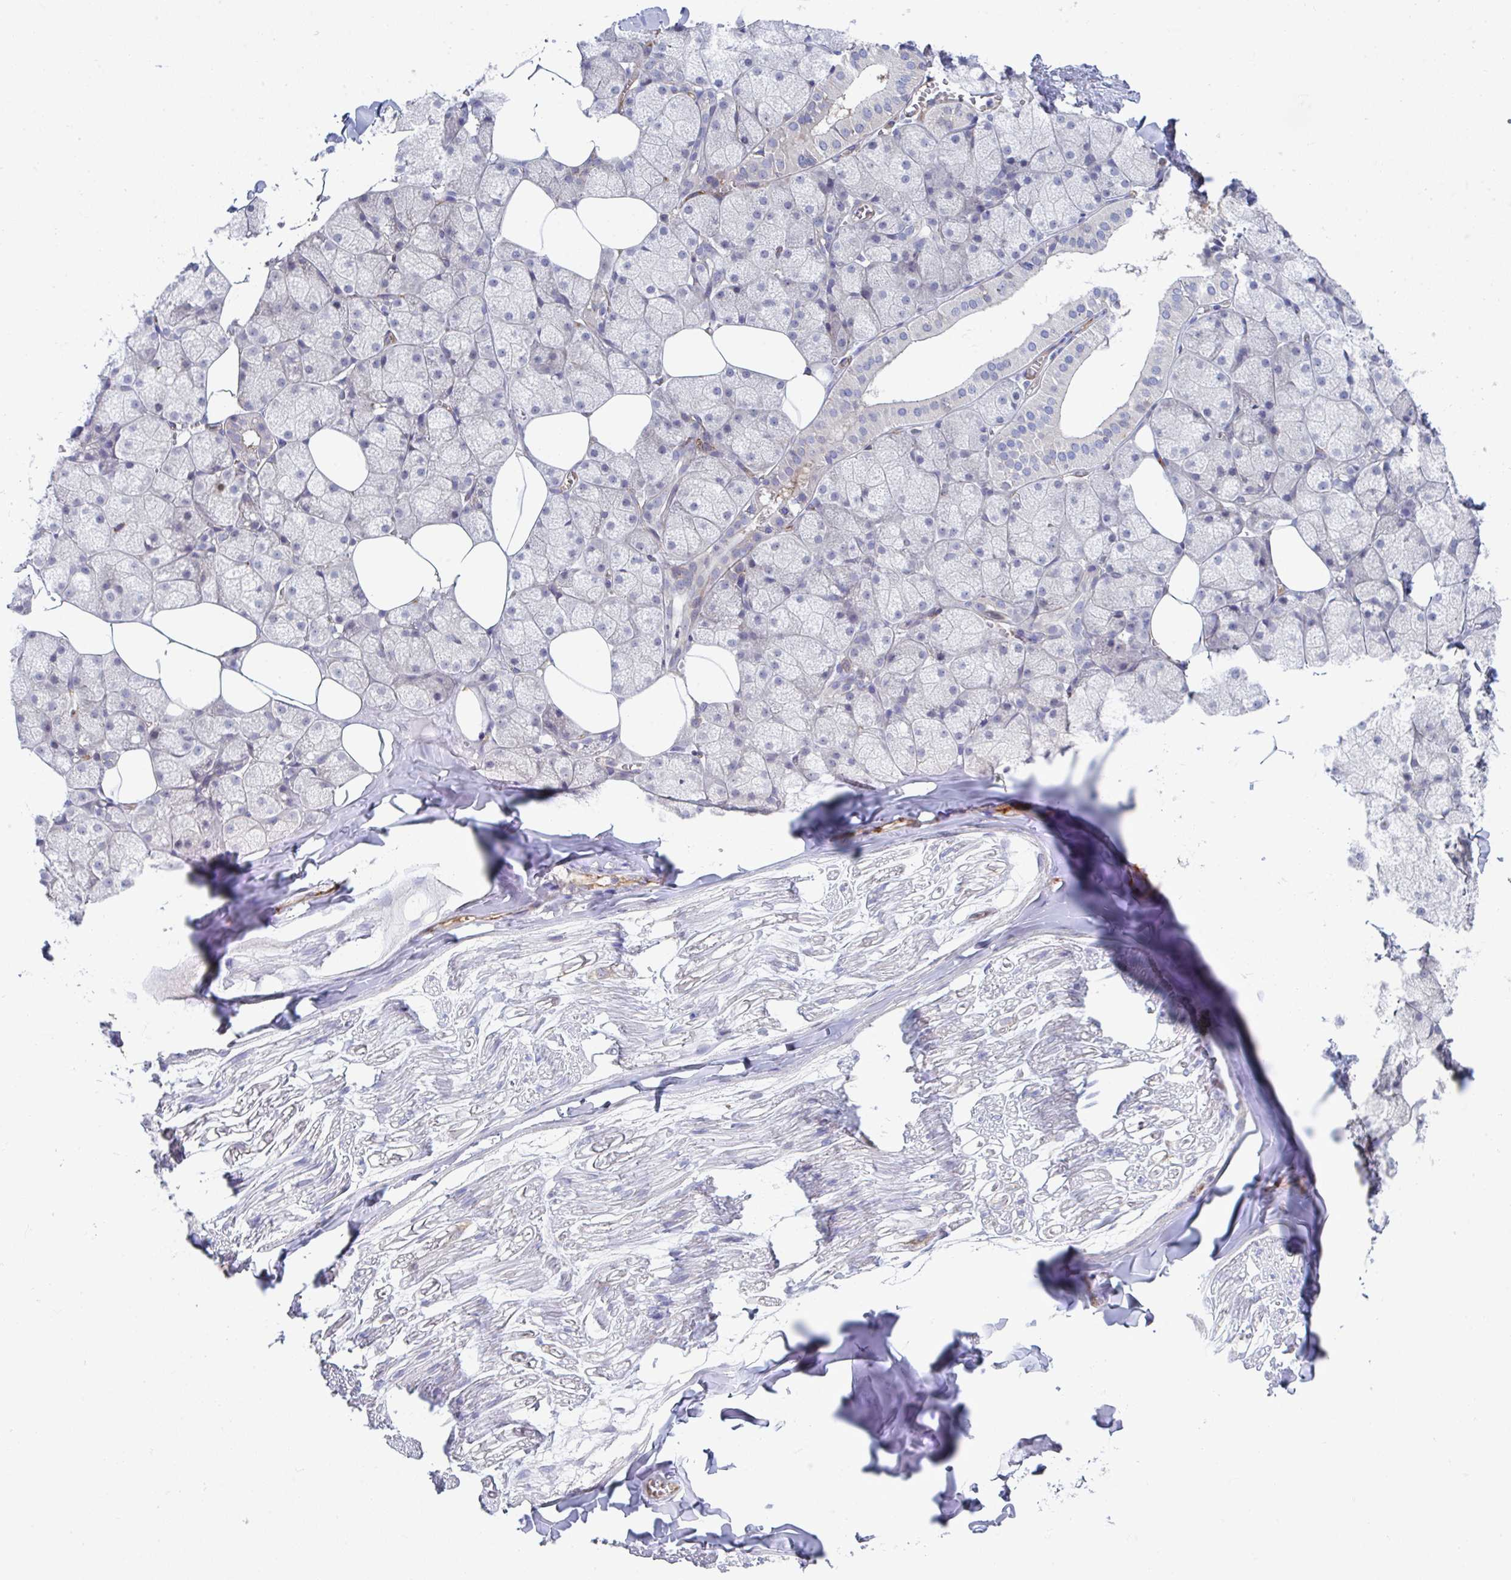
{"staining": {"intensity": "negative", "quantity": "none", "location": "none"}, "tissue": "salivary gland", "cell_type": "Glandular cells", "image_type": "normal", "snomed": [{"axis": "morphology", "description": "Normal tissue, NOS"}, {"axis": "topography", "description": "Salivary gland"}, {"axis": "topography", "description": "Peripheral nerve tissue"}], "caption": "High magnification brightfield microscopy of unremarkable salivary gland stained with DAB (3,3'-diaminobenzidine) (brown) and counterstained with hematoxylin (blue): glandular cells show no significant expression.", "gene": "WNK1", "patient": {"sex": "male", "age": 38}}